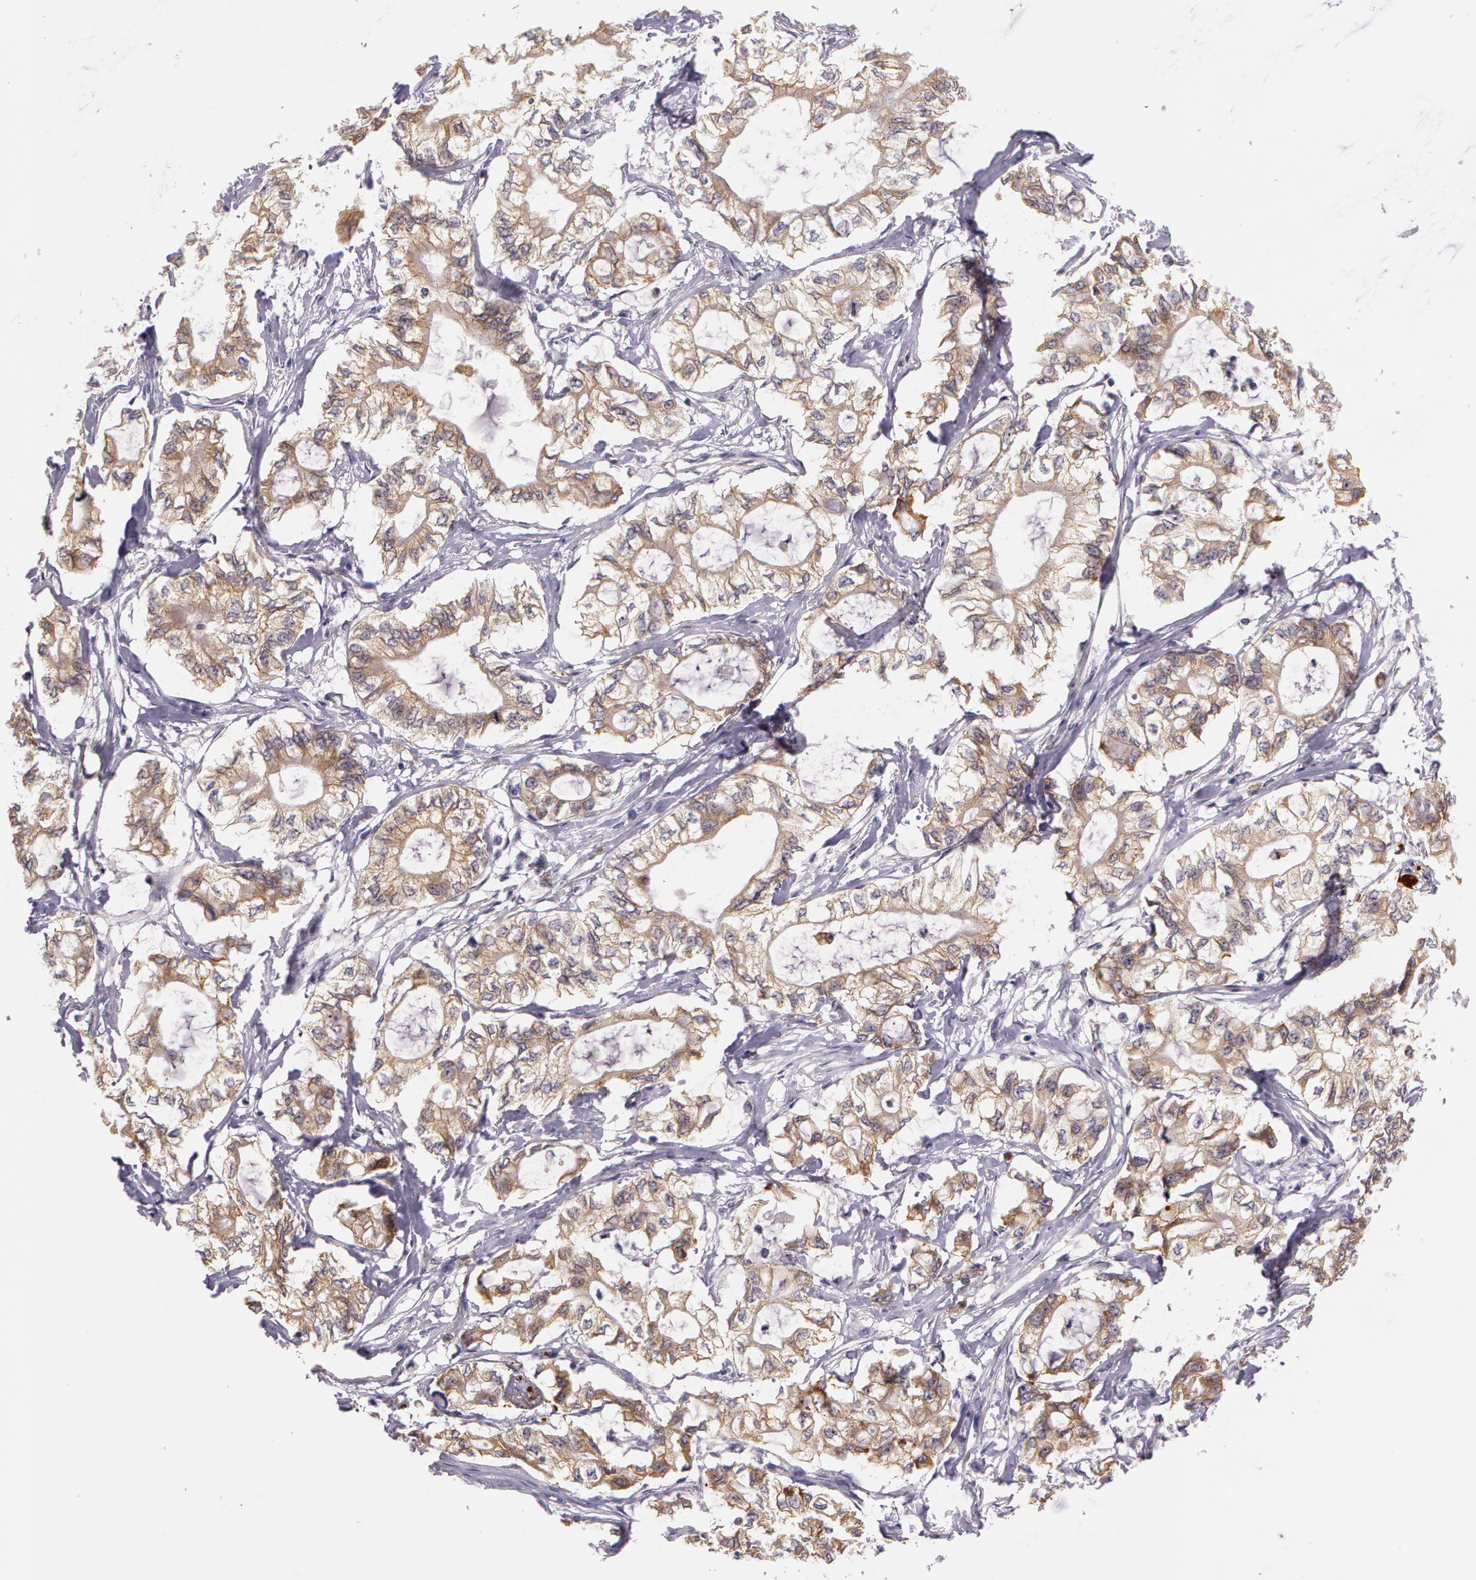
{"staining": {"intensity": "moderate", "quantity": ">75%", "location": "cytoplasmic/membranous"}, "tissue": "pancreatic cancer", "cell_type": "Tumor cells", "image_type": "cancer", "snomed": [{"axis": "morphology", "description": "Adenocarcinoma, NOS"}, {"axis": "topography", "description": "Pancreas"}], "caption": "This photomicrograph demonstrates immunohistochemistry (IHC) staining of human pancreatic adenocarcinoma, with medium moderate cytoplasmic/membranous staining in about >75% of tumor cells.", "gene": "APP", "patient": {"sex": "male", "age": 79}}